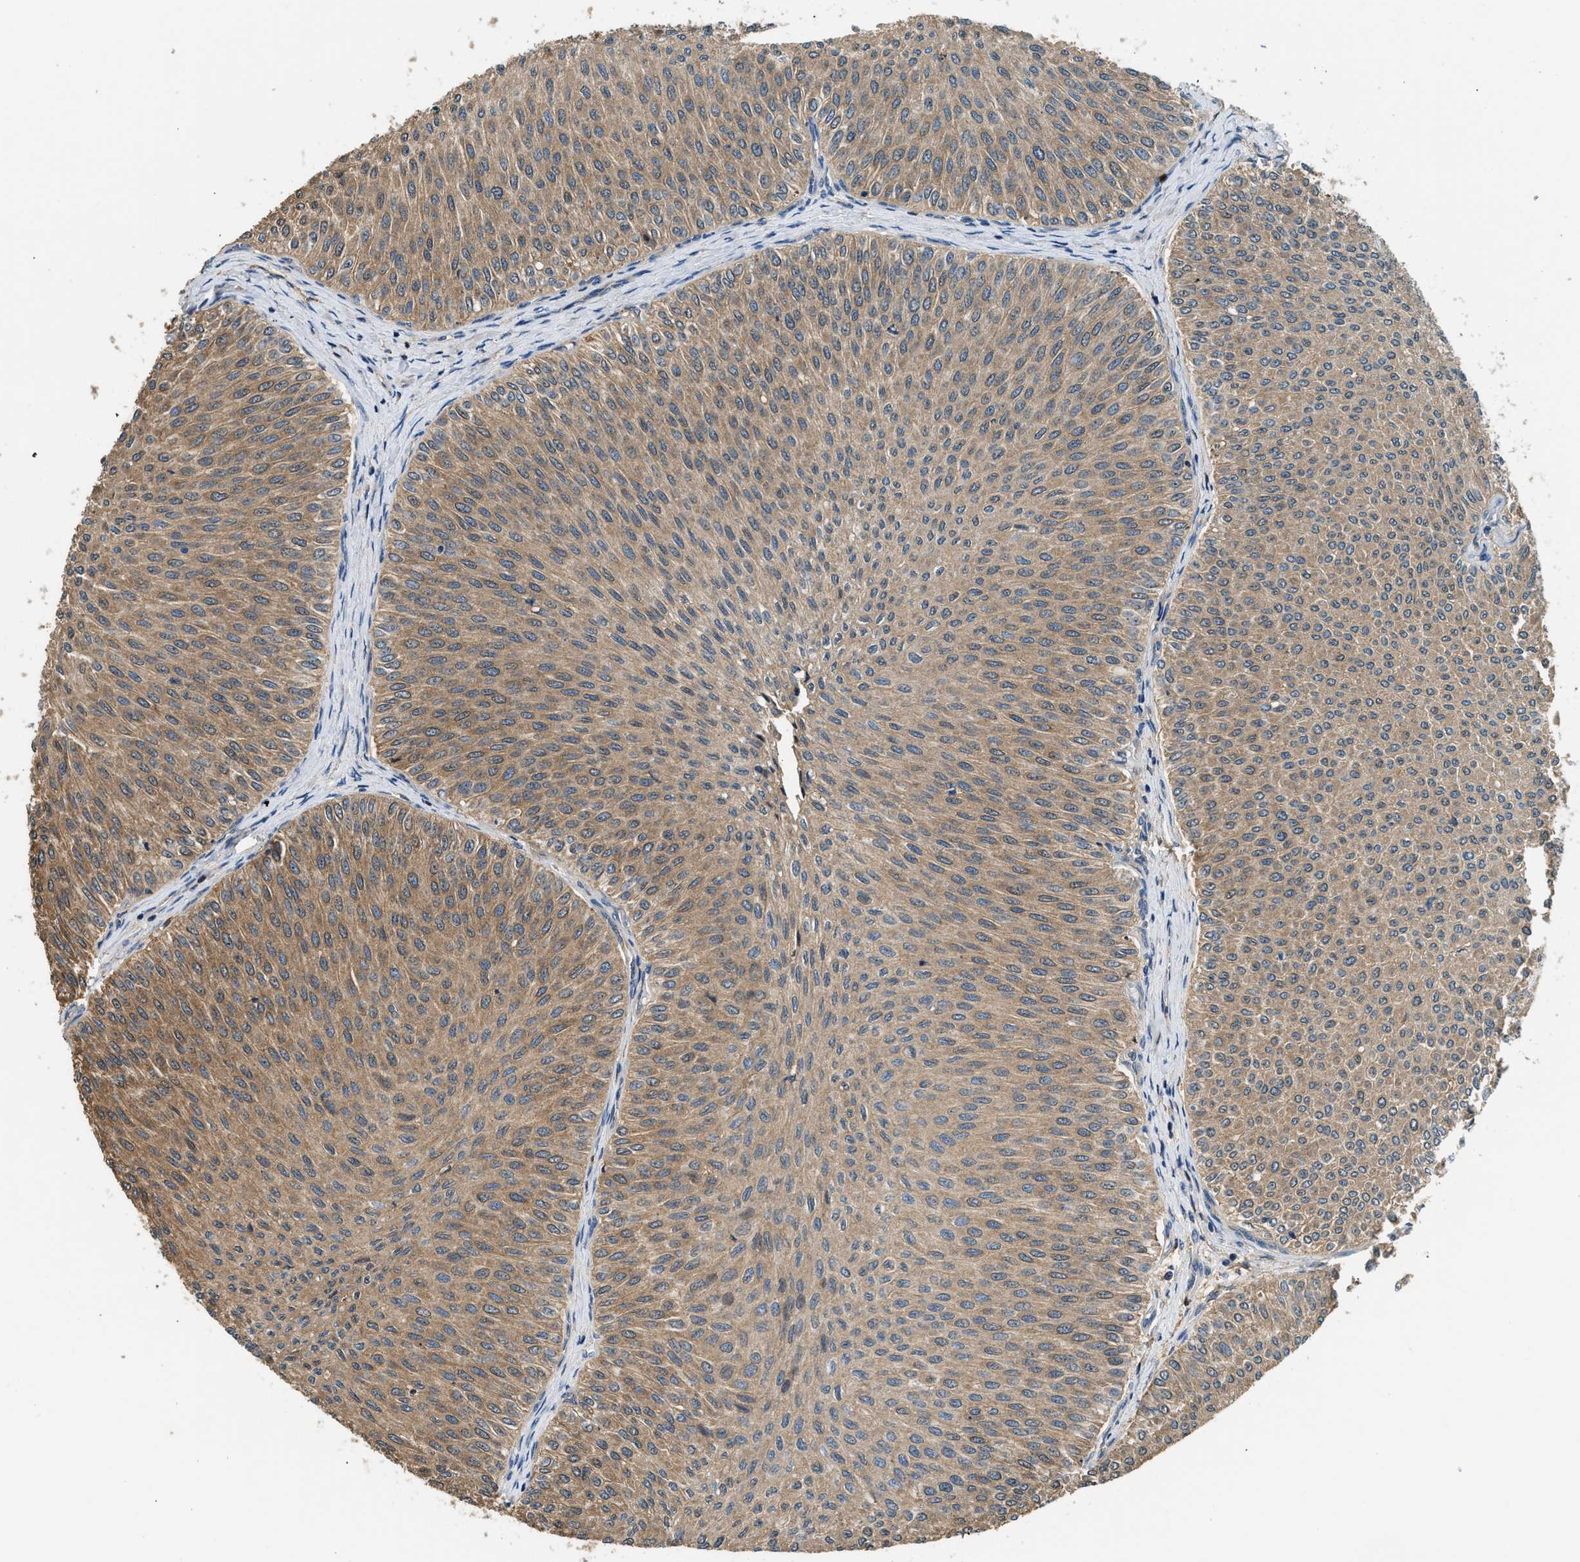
{"staining": {"intensity": "moderate", "quantity": ">75%", "location": "cytoplasmic/membranous"}, "tissue": "urothelial cancer", "cell_type": "Tumor cells", "image_type": "cancer", "snomed": [{"axis": "morphology", "description": "Urothelial carcinoma, Low grade"}, {"axis": "topography", "description": "Urinary bladder"}], "caption": "DAB immunohistochemical staining of human urothelial cancer shows moderate cytoplasmic/membranous protein expression in about >75% of tumor cells.", "gene": "ANXA3", "patient": {"sex": "male", "age": 78}}